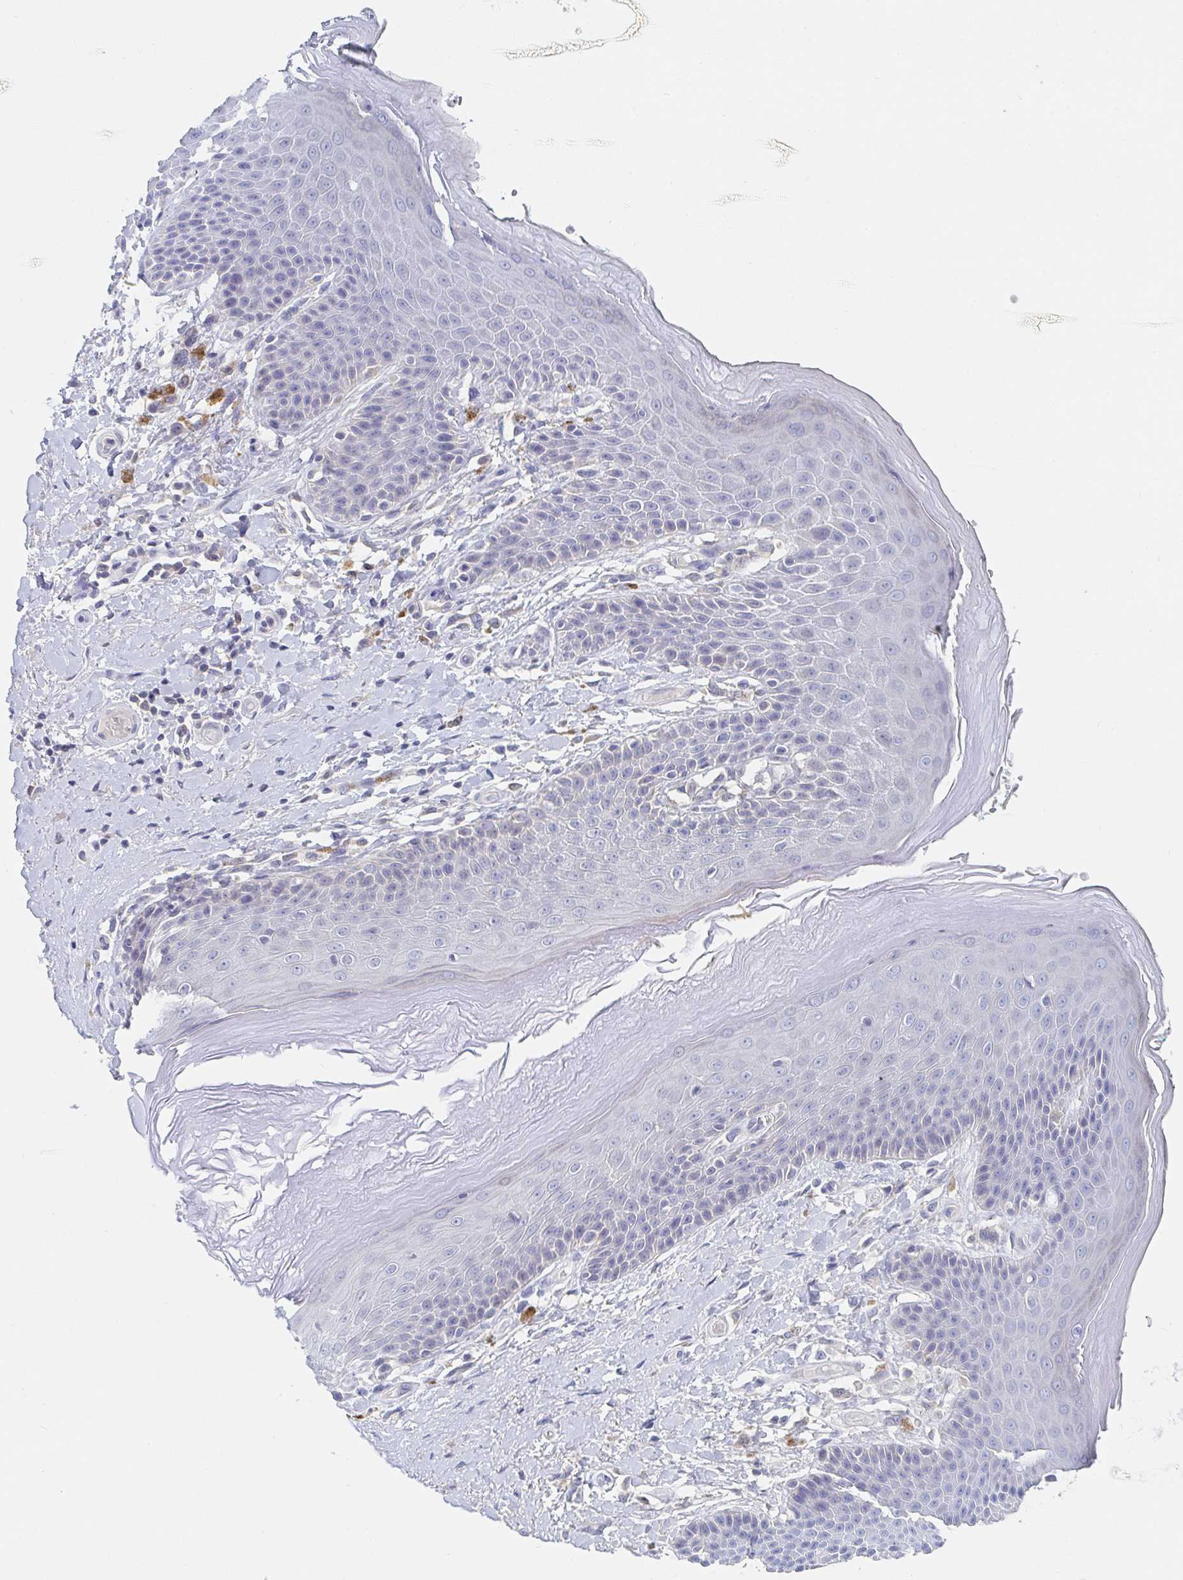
{"staining": {"intensity": "negative", "quantity": "none", "location": "none"}, "tissue": "skin", "cell_type": "Epidermal cells", "image_type": "normal", "snomed": [{"axis": "morphology", "description": "Normal tissue, NOS"}, {"axis": "topography", "description": "Anal"}, {"axis": "topography", "description": "Peripheral nerve tissue"}], "caption": "This histopathology image is of benign skin stained with immunohistochemistry (IHC) to label a protein in brown with the nuclei are counter-stained blue. There is no positivity in epidermal cells.", "gene": "ZNF100", "patient": {"sex": "male", "age": 51}}